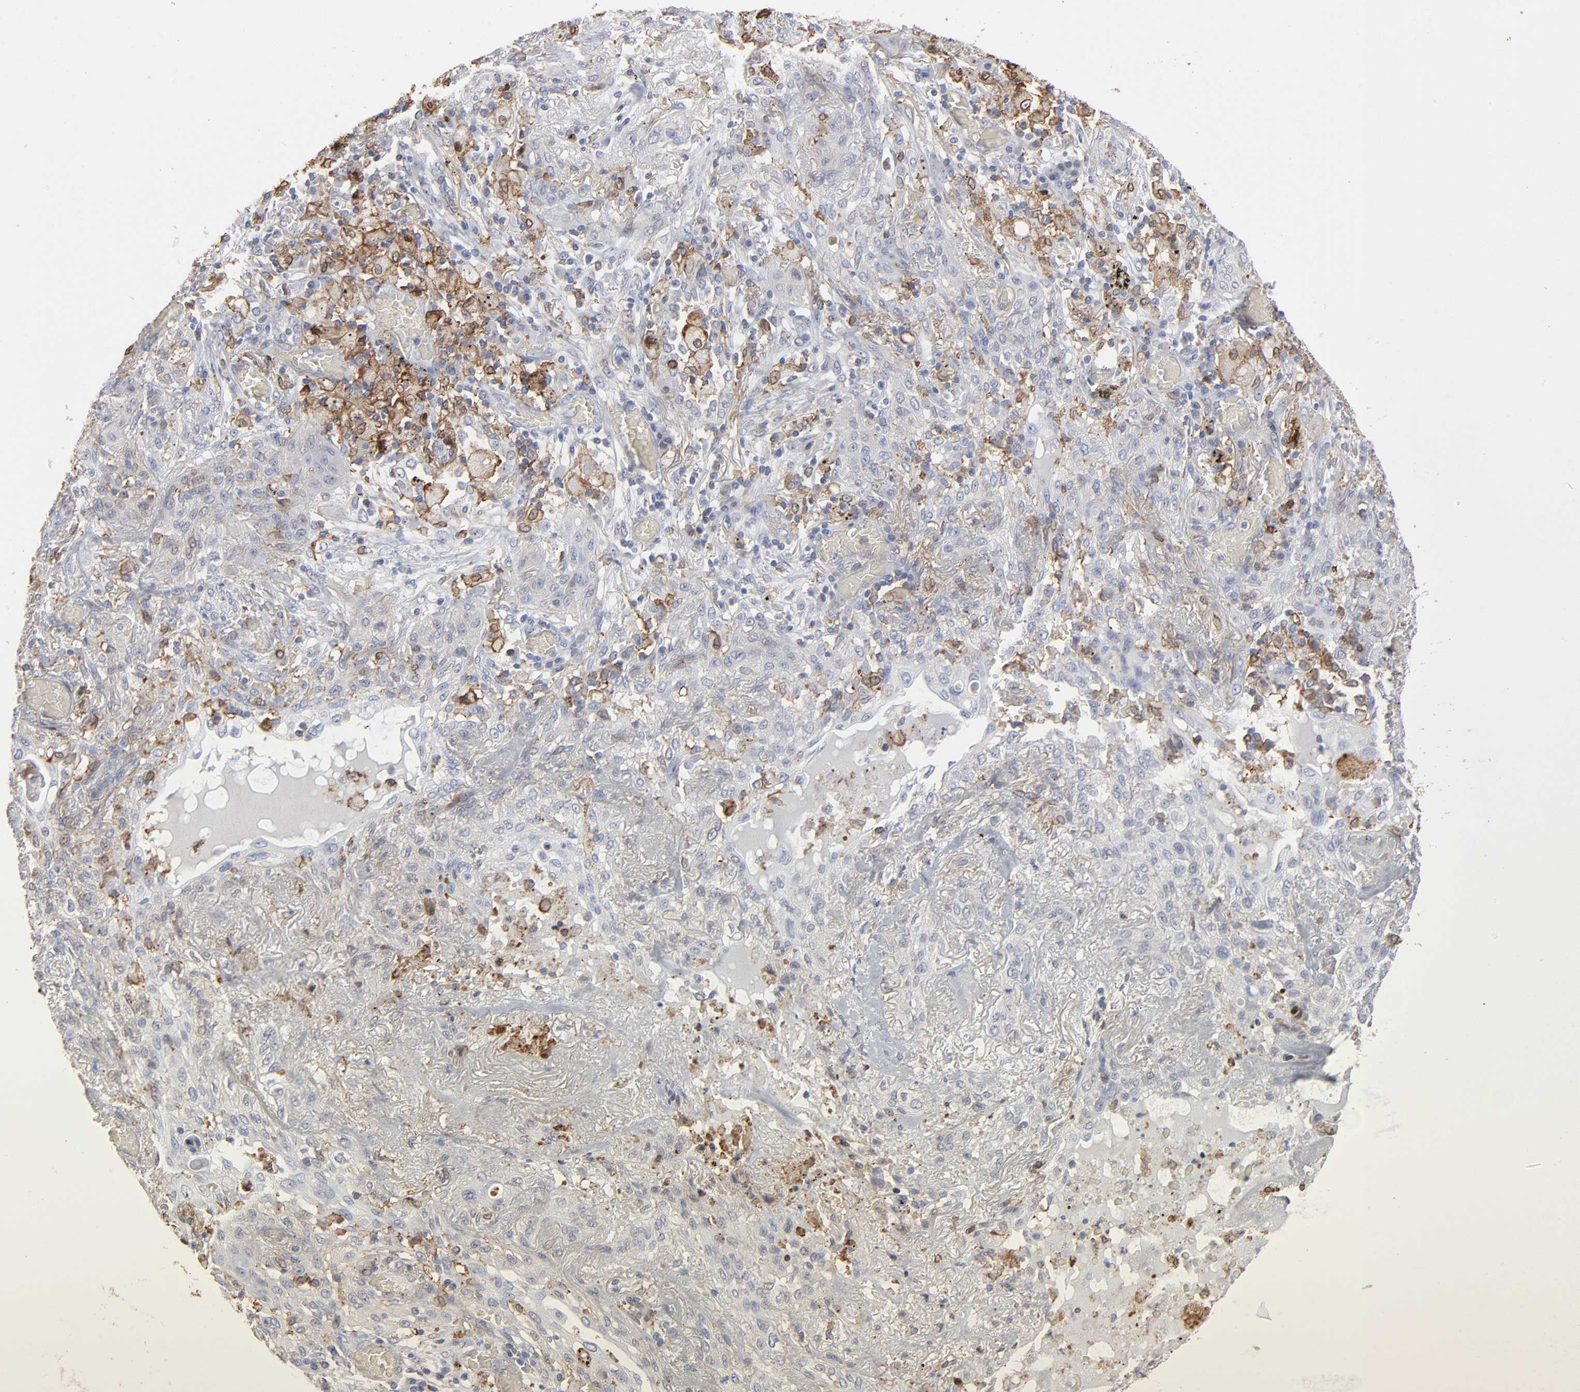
{"staining": {"intensity": "weak", "quantity": "25%-75%", "location": "cytoplasmic/membranous"}, "tissue": "lung cancer", "cell_type": "Tumor cells", "image_type": "cancer", "snomed": [{"axis": "morphology", "description": "Squamous cell carcinoma, NOS"}, {"axis": "topography", "description": "Lung"}], "caption": "Immunohistochemical staining of human lung cancer (squamous cell carcinoma) demonstrates weak cytoplasmic/membranous protein expression in approximately 25%-75% of tumor cells. (brown staining indicates protein expression, while blue staining denotes nuclei).", "gene": "ANXA5", "patient": {"sex": "female", "age": 47}}